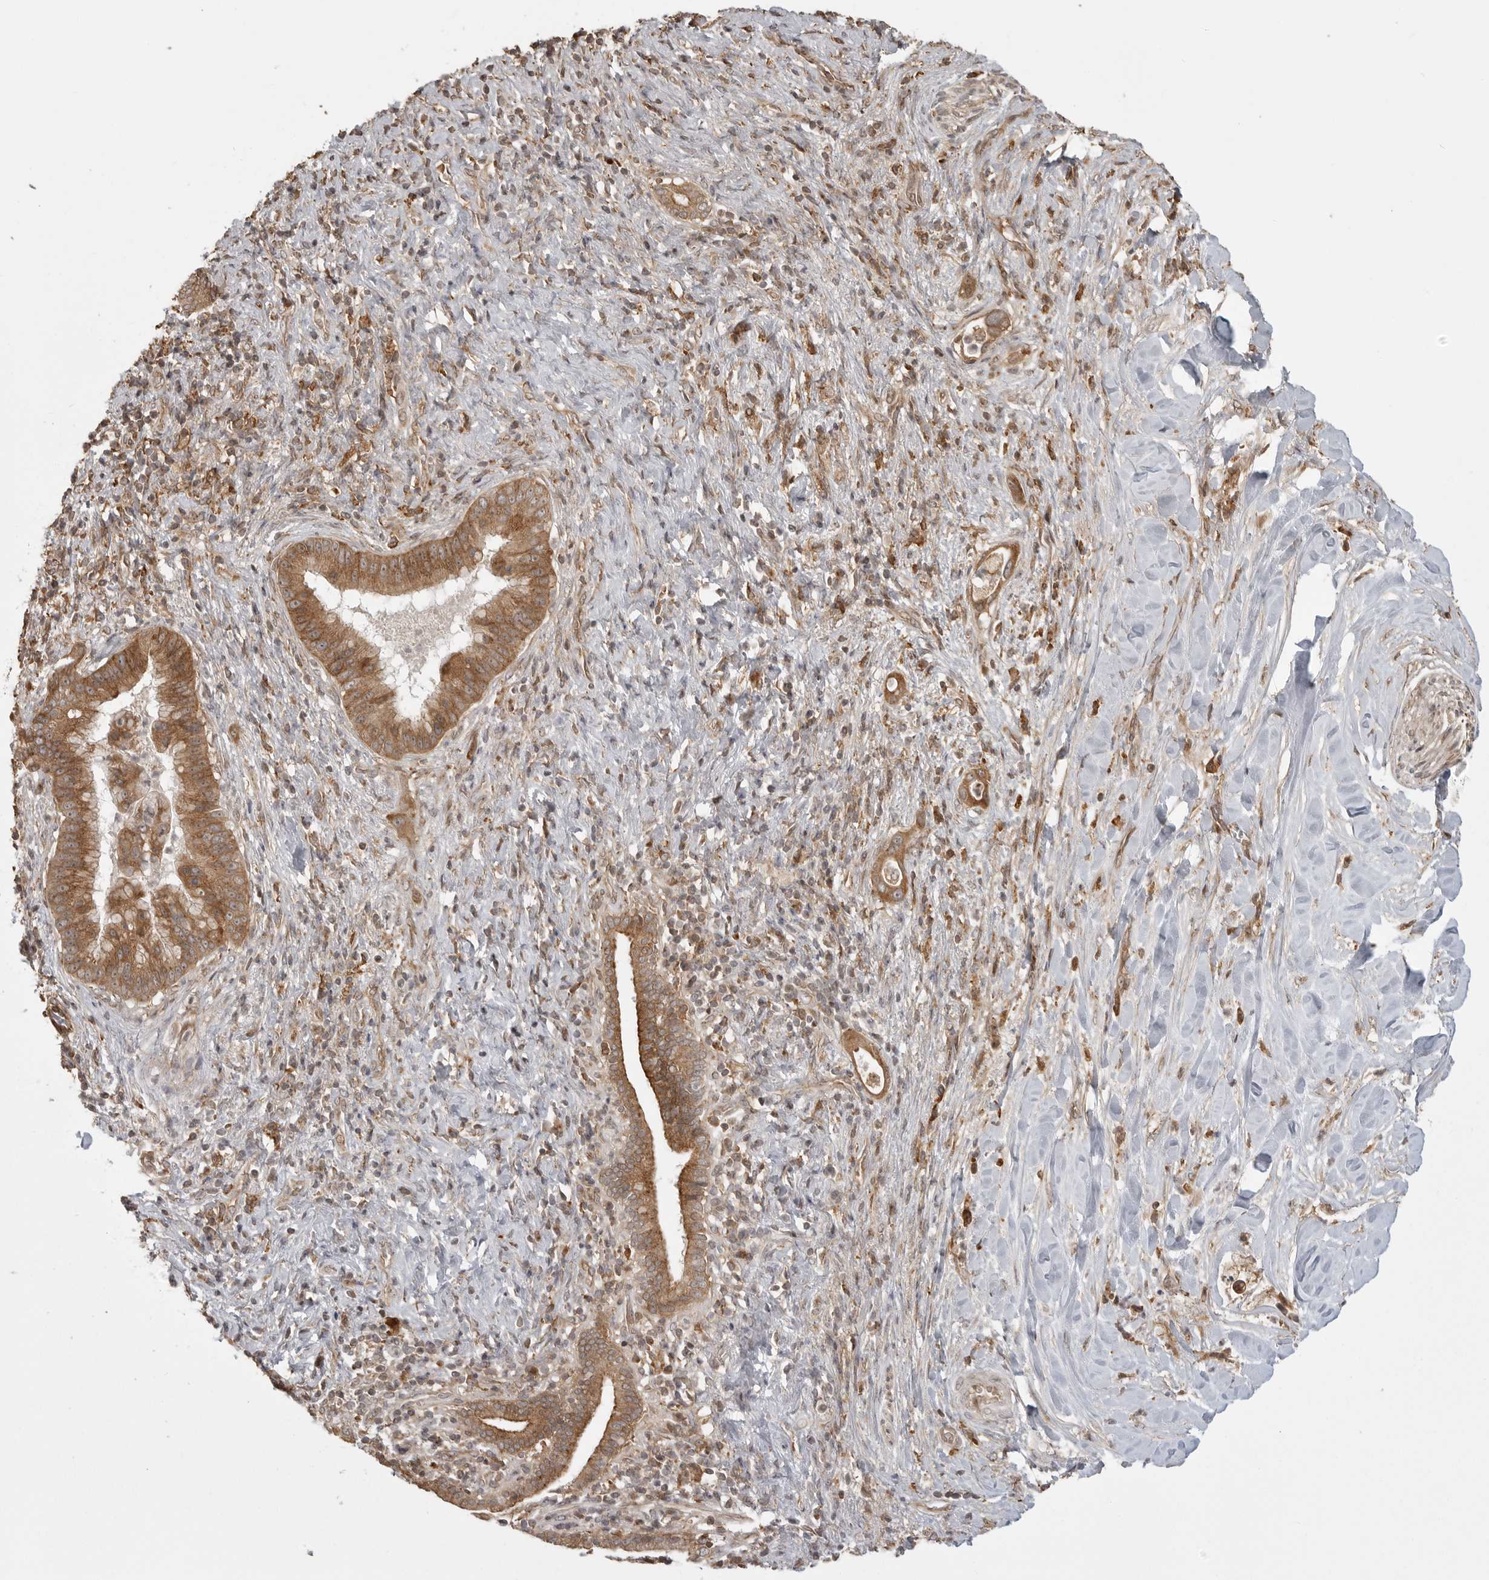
{"staining": {"intensity": "moderate", "quantity": ">75%", "location": "cytoplasmic/membranous"}, "tissue": "liver cancer", "cell_type": "Tumor cells", "image_type": "cancer", "snomed": [{"axis": "morphology", "description": "Cholangiocarcinoma"}, {"axis": "topography", "description": "Liver"}], "caption": "Protein staining displays moderate cytoplasmic/membranous expression in about >75% of tumor cells in liver cancer. Ihc stains the protein in brown and the nuclei are stained blue.", "gene": "FAT3", "patient": {"sex": "female", "age": 54}}